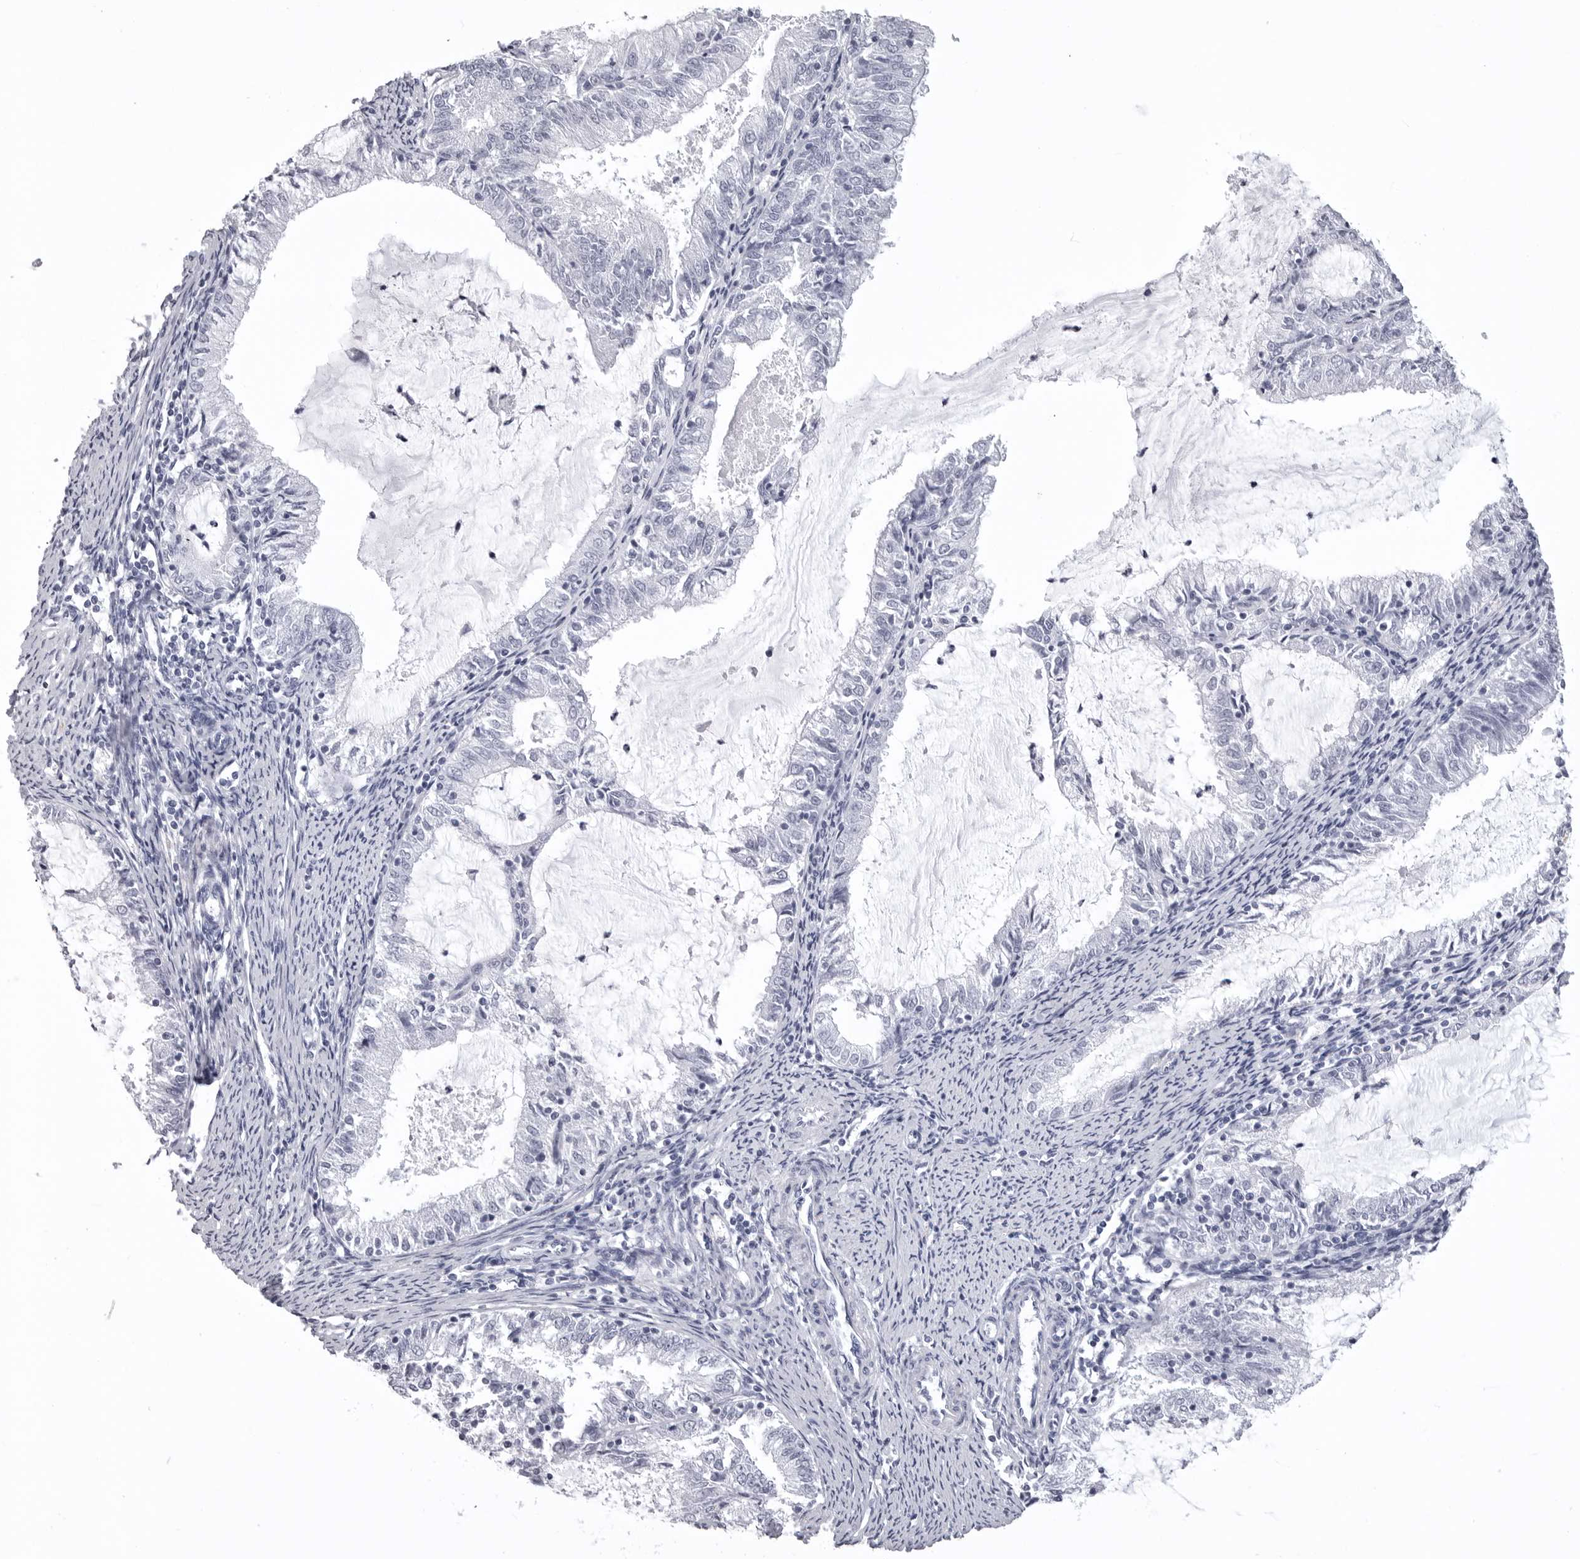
{"staining": {"intensity": "negative", "quantity": "none", "location": "none"}, "tissue": "endometrial cancer", "cell_type": "Tumor cells", "image_type": "cancer", "snomed": [{"axis": "morphology", "description": "Adenocarcinoma, NOS"}, {"axis": "topography", "description": "Endometrium"}], "caption": "This is an IHC micrograph of human endometrial cancer. There is no positivity in tumor cells.", "gene": "LGALS4", "patient": {"sex": "female", "age": 57}}